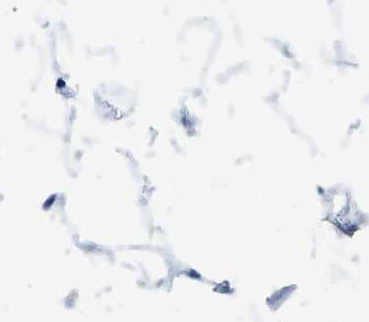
{"staining": {"intensity": "negative", "quantity": "none", "location": "none"}, "tissue": "adipose tissue", "cell_type": "Adipocytes", "image_type": "normal", "snomed": [{"axis": "morphology", "description": "Normal tissue, NOS"}, {"axis": "topography", "description": "Breast"}, {"axis": "topography", "description": "Adipose tissue"}], "caption": "The immunohistochemistry (IHC) histopathology image has no significant expression in adipocytes of adipose tissue. (IHC, brightfield microscopy, high magnification).", "gene": "MBL2", "patient": {"sex": "female", "age": 25}}